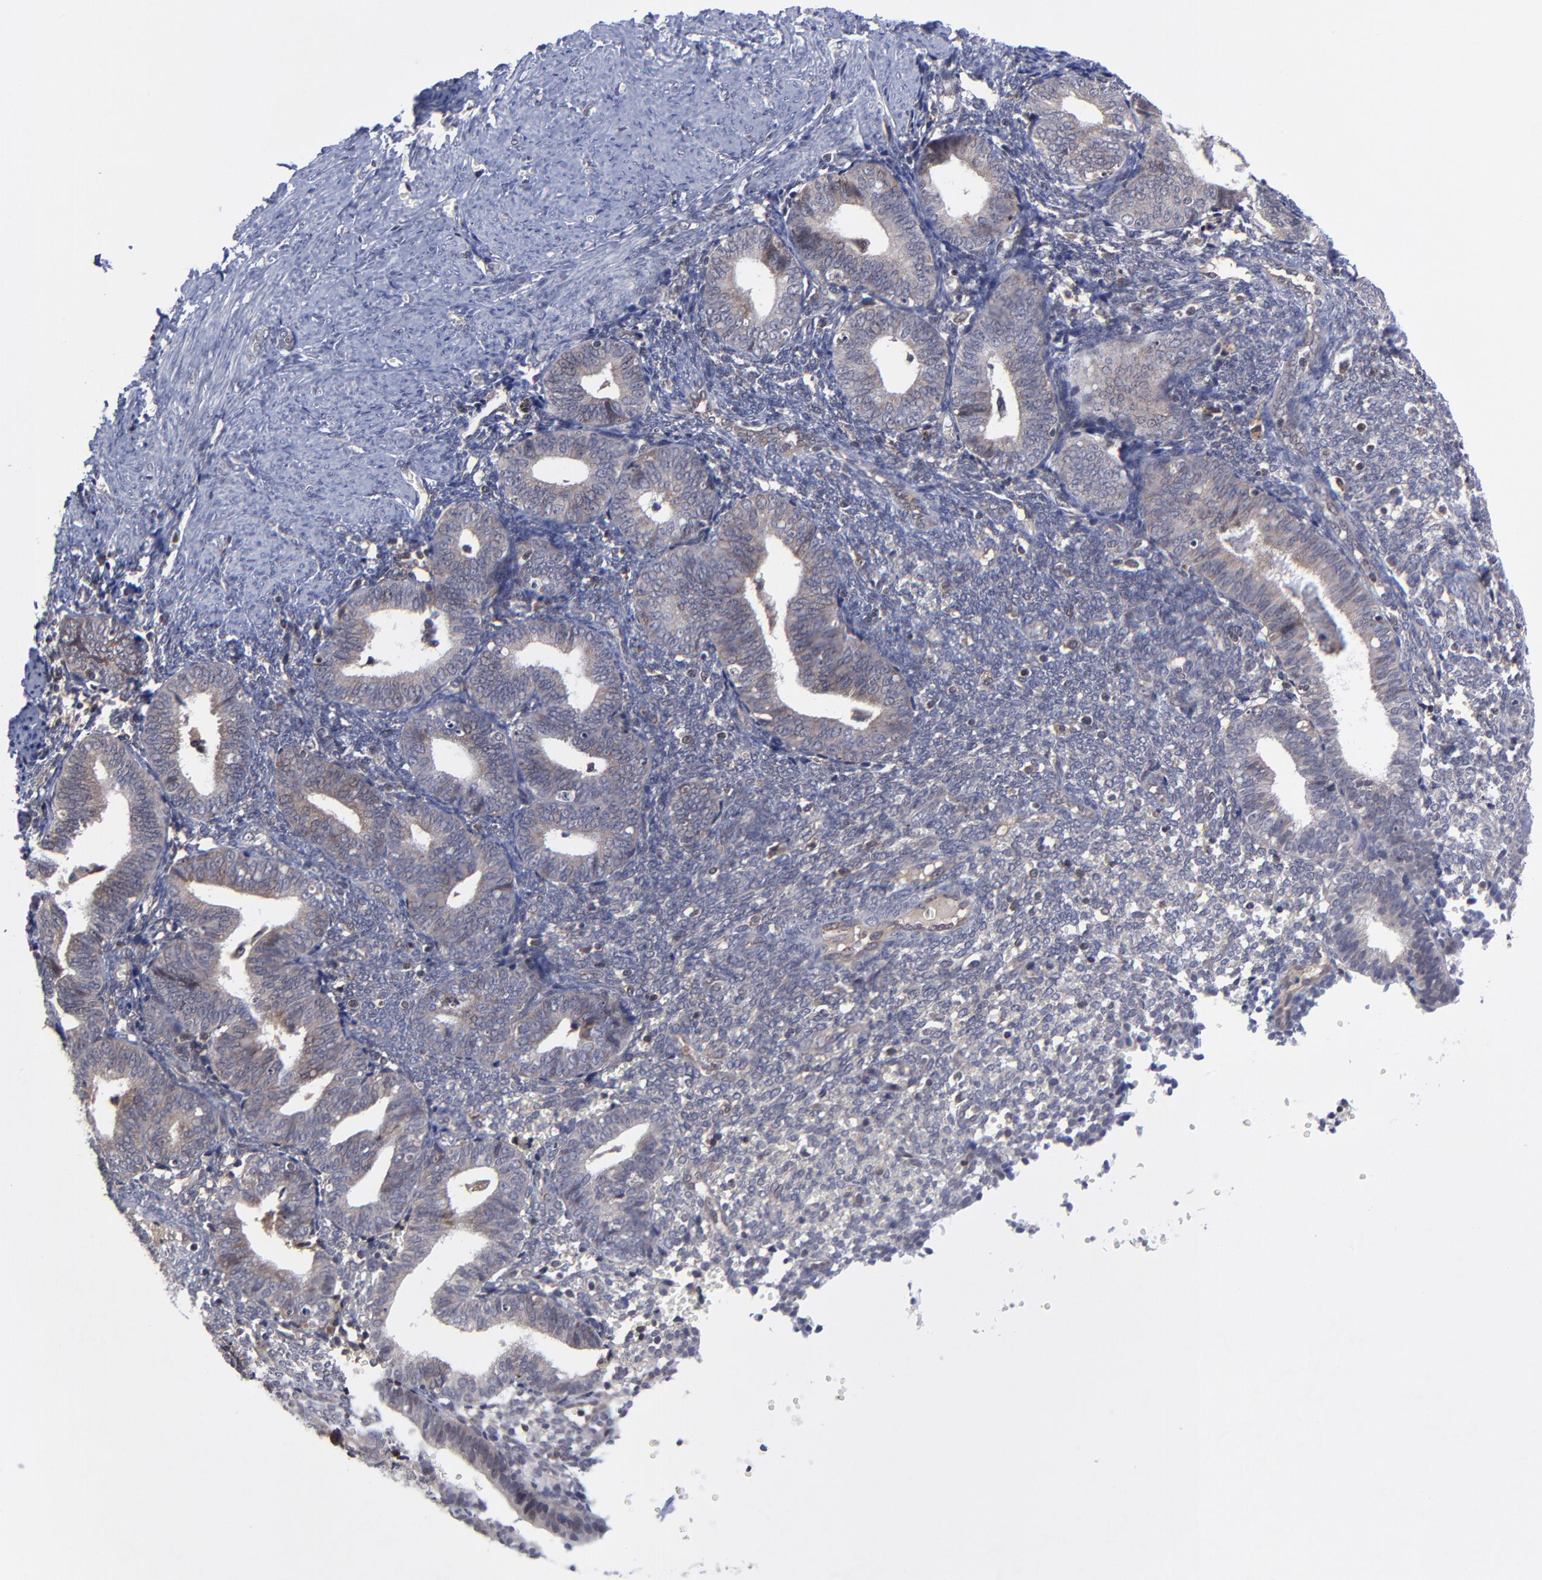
{"staining": {"intensity": "weak", "quantity": "<25%", "location": "cytoplasmic/membranous"}, "tissue": "endometrium", "cell_type": "Cells in endometrial stroma", "image_type": "normal", "snomed": [{"axis": "morphology", "description": "Normal tissue, NOS"}, {"axis": "topography", "description": "Endometrium"}], "caption": "Immunohistochemical staining of unremarkable endometrium exhibits no significant expression in cells in endometrial stroma. The staining was performed using DAB to visualize the protein expression in brown, while the nuclei were stained in blue with hematoxylin (Magnification: 20x).", "gene": "UBE2L6", "patient": {"sex": "female", "age": 61}}